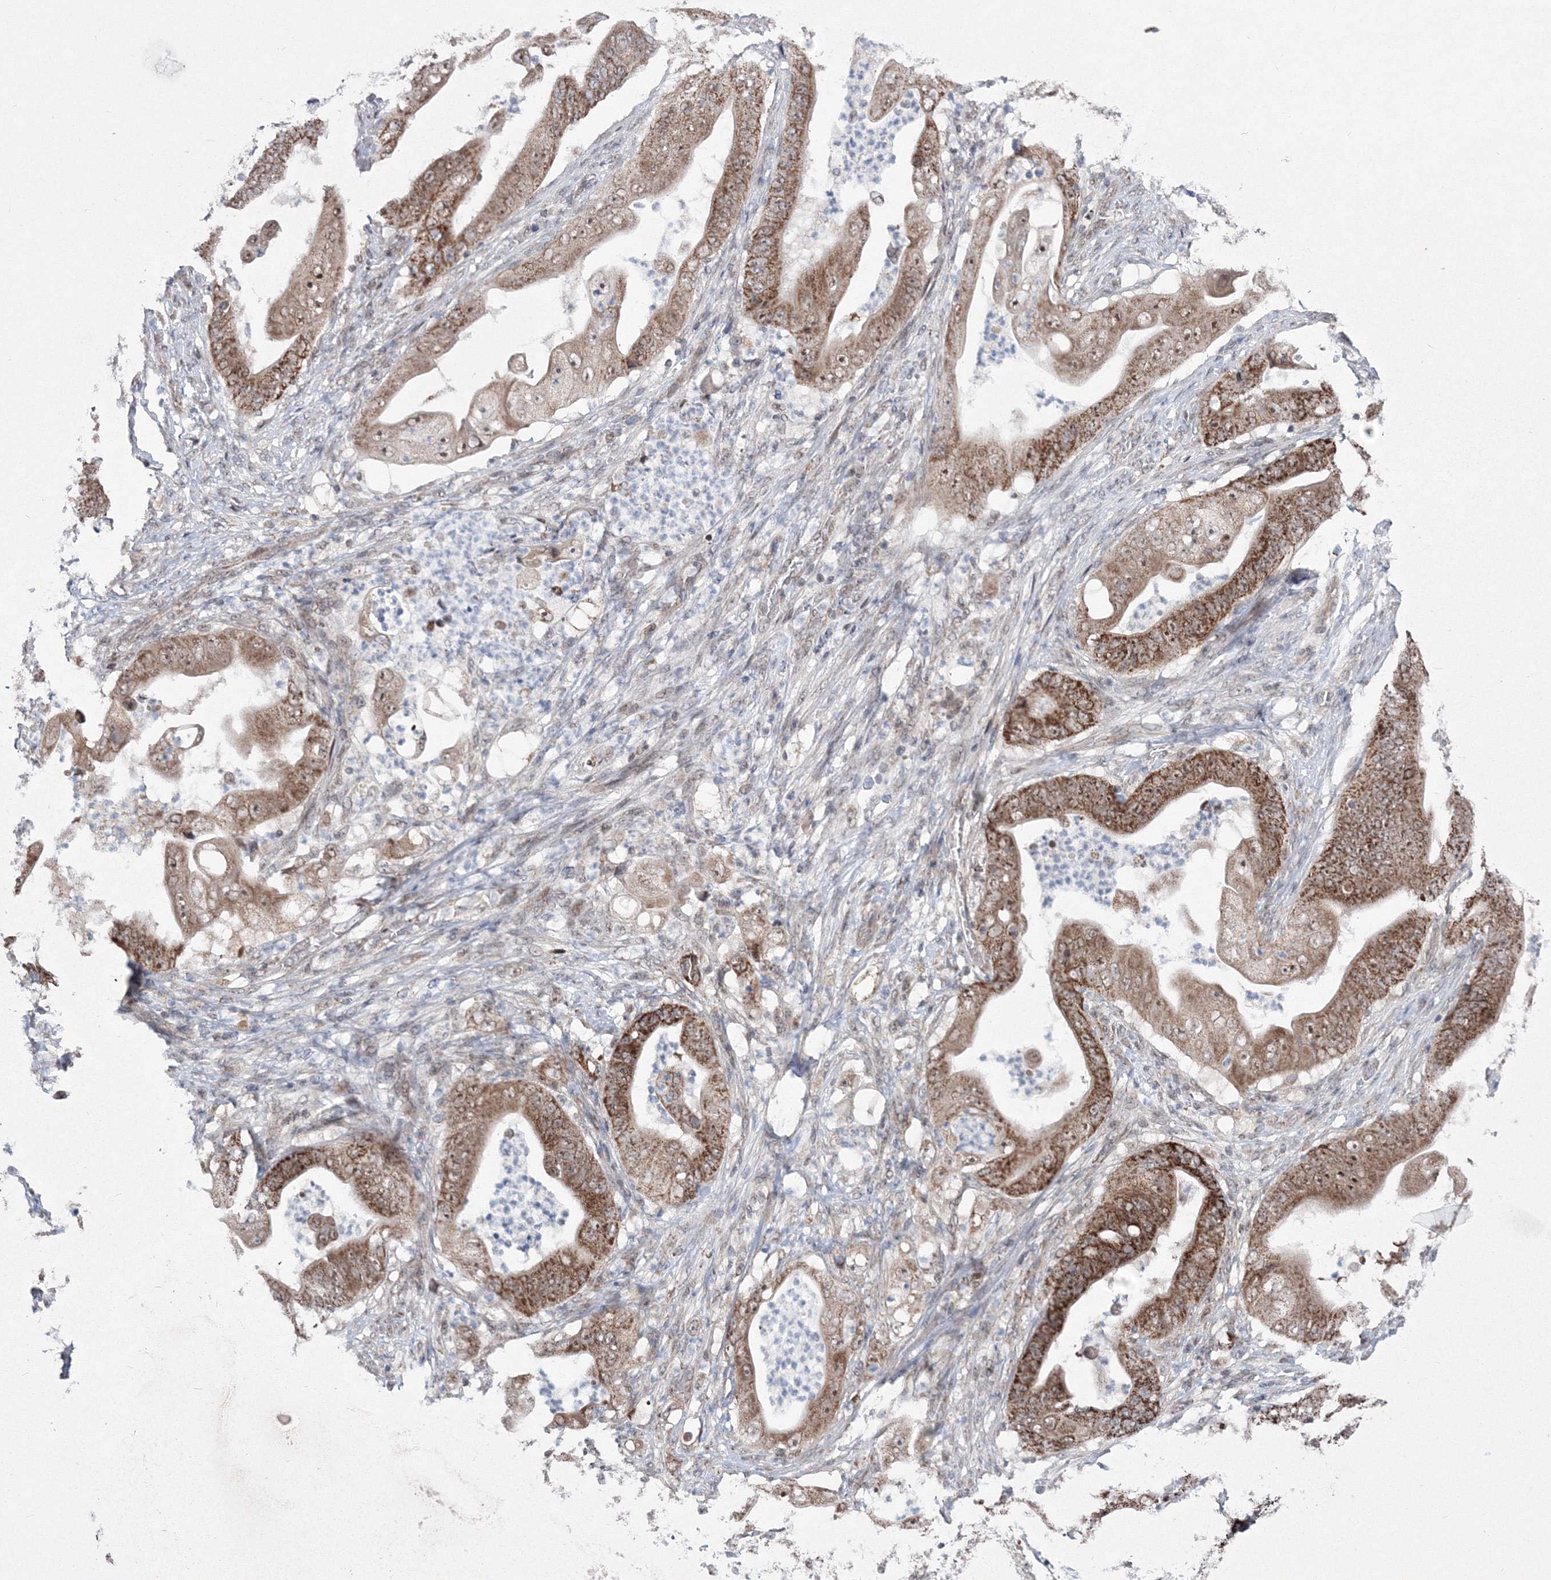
{"staining": {"intensity": "strong", "quantity": ">75%", "location": "cytoplasmic/membranous,nuclear"}, "tissue": "stomach cancer", "cell_type": "Tumor cells", "image_type": "cancer", "snomed": [{"axis": "morphology", "description": "Adenocarcinoma, NOS"}, {"axis": "topography", "description": "Stomach"}], "caption": "Immunohistochemistry staining of adenocarcinoma (stomach), which demonstrates high levels of strong cytoplasmic/membranous and nuclear staining in about >75% of tumor cells indicating strong cytoplasmic/membranous and nuclear protein expression. The staining was performed using DAB (brown) for protein detection and nuclei were counterstained in hematoxylin (blue).", "gene": "GRSF1", "patient": {"sex": "female", "age": 73}}